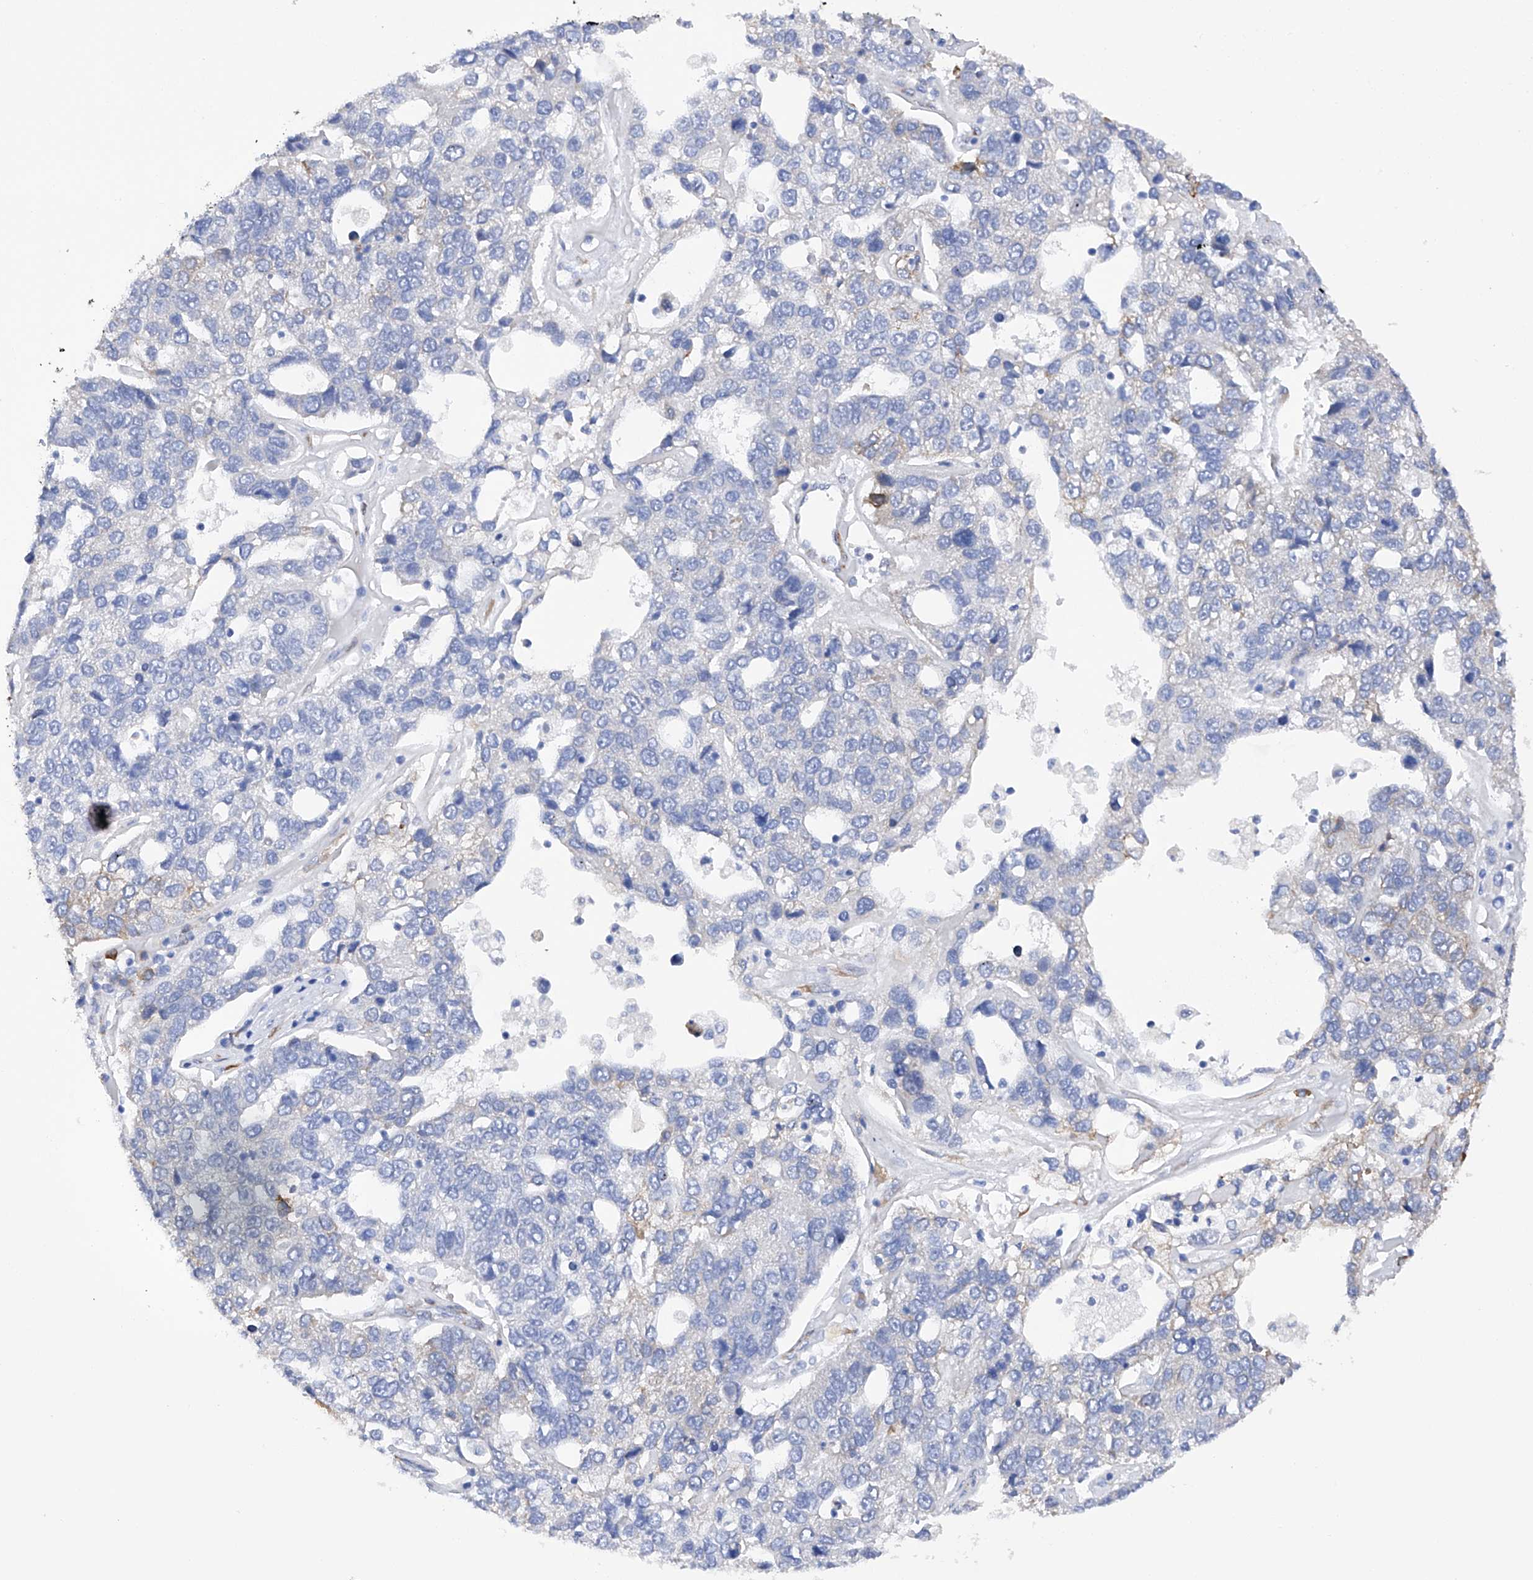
{"staining": {"intensity": "negative", "quantity": "none", "location": "none"}, "tissue": "pancreatic cancer", "cell_type": "Tumor cells", "image_type": "cancer", "snomed": [{"axis": "morphology", "description": "Adenocarcinoma, NOS"}, {"axis": "topography", "description": "Pancreas"}], "caption": "The photomicrograph shows no significant positivity in tumor cells of adenocarcinoma (pancreatic). The staining is performed using DAB (3,3'-diaminobenzidine) brown chromogen with nuclei counter-stained in using hematoxylin.", "gene": "PDIA5", "patient": {"sex": "female", "age": 61}}